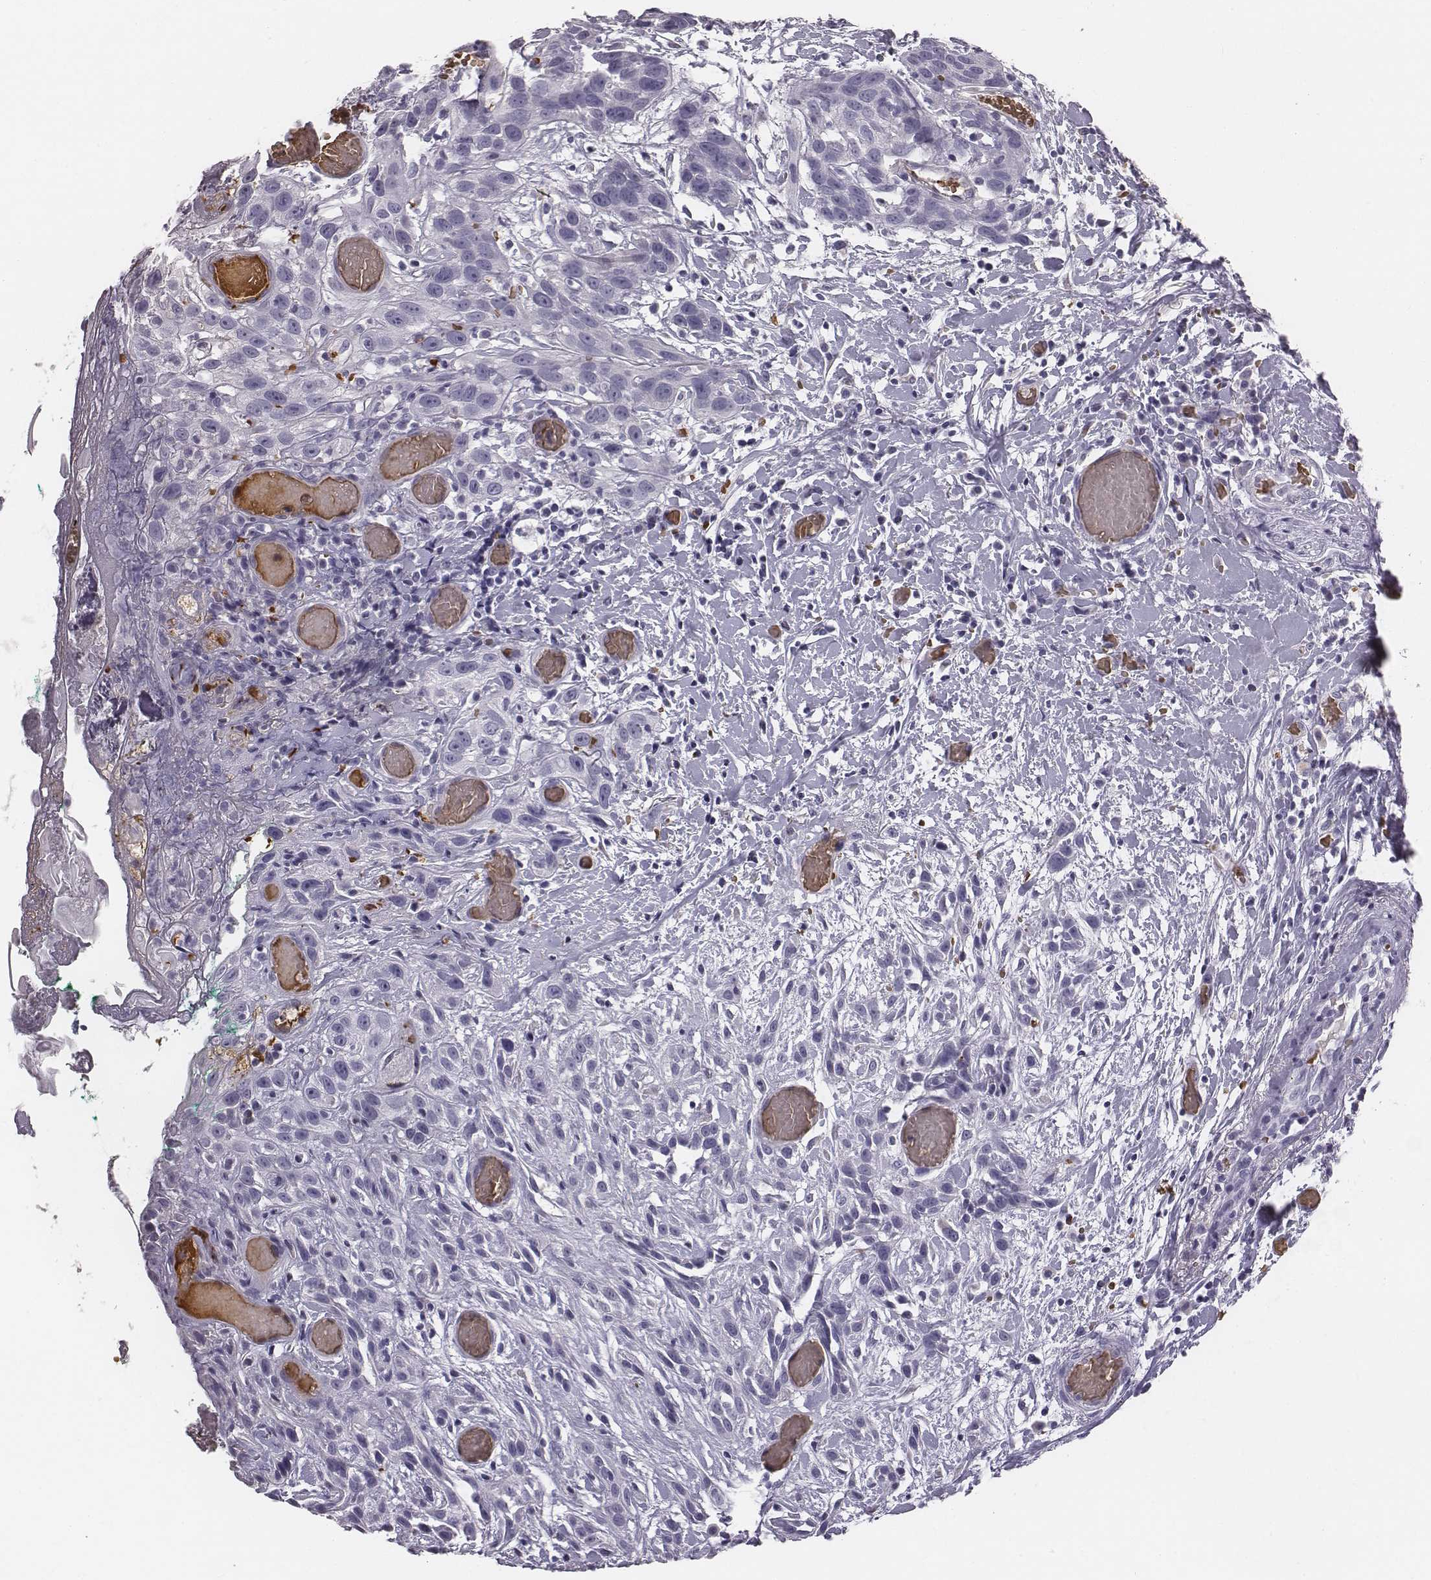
{"staining": {"intensity": "negative", "quantity": "none", "location": "none"}, "tissue": "head and neck cancer", "cell_type": "Tumor cells", "image_type": "cancer", "snomed": [{"axis": "morphology", "description": "Normal tissue, NOS"}, {"axis": "morphology", "description": "Squamous cell carcinoma, NOS"}, {"axis": "topography", "description": "Oral tissue"}, {"axis": "topography", "description": "Salivary gland"}, {"axis": "topography", "description": "Head-Neck"}], "caption": "An image of human squamous cell carcinoma (head and neck) is negative for staining in tumor cells.", "gene": "HBZ", "patient": {"sex": "female", "age": 62}}